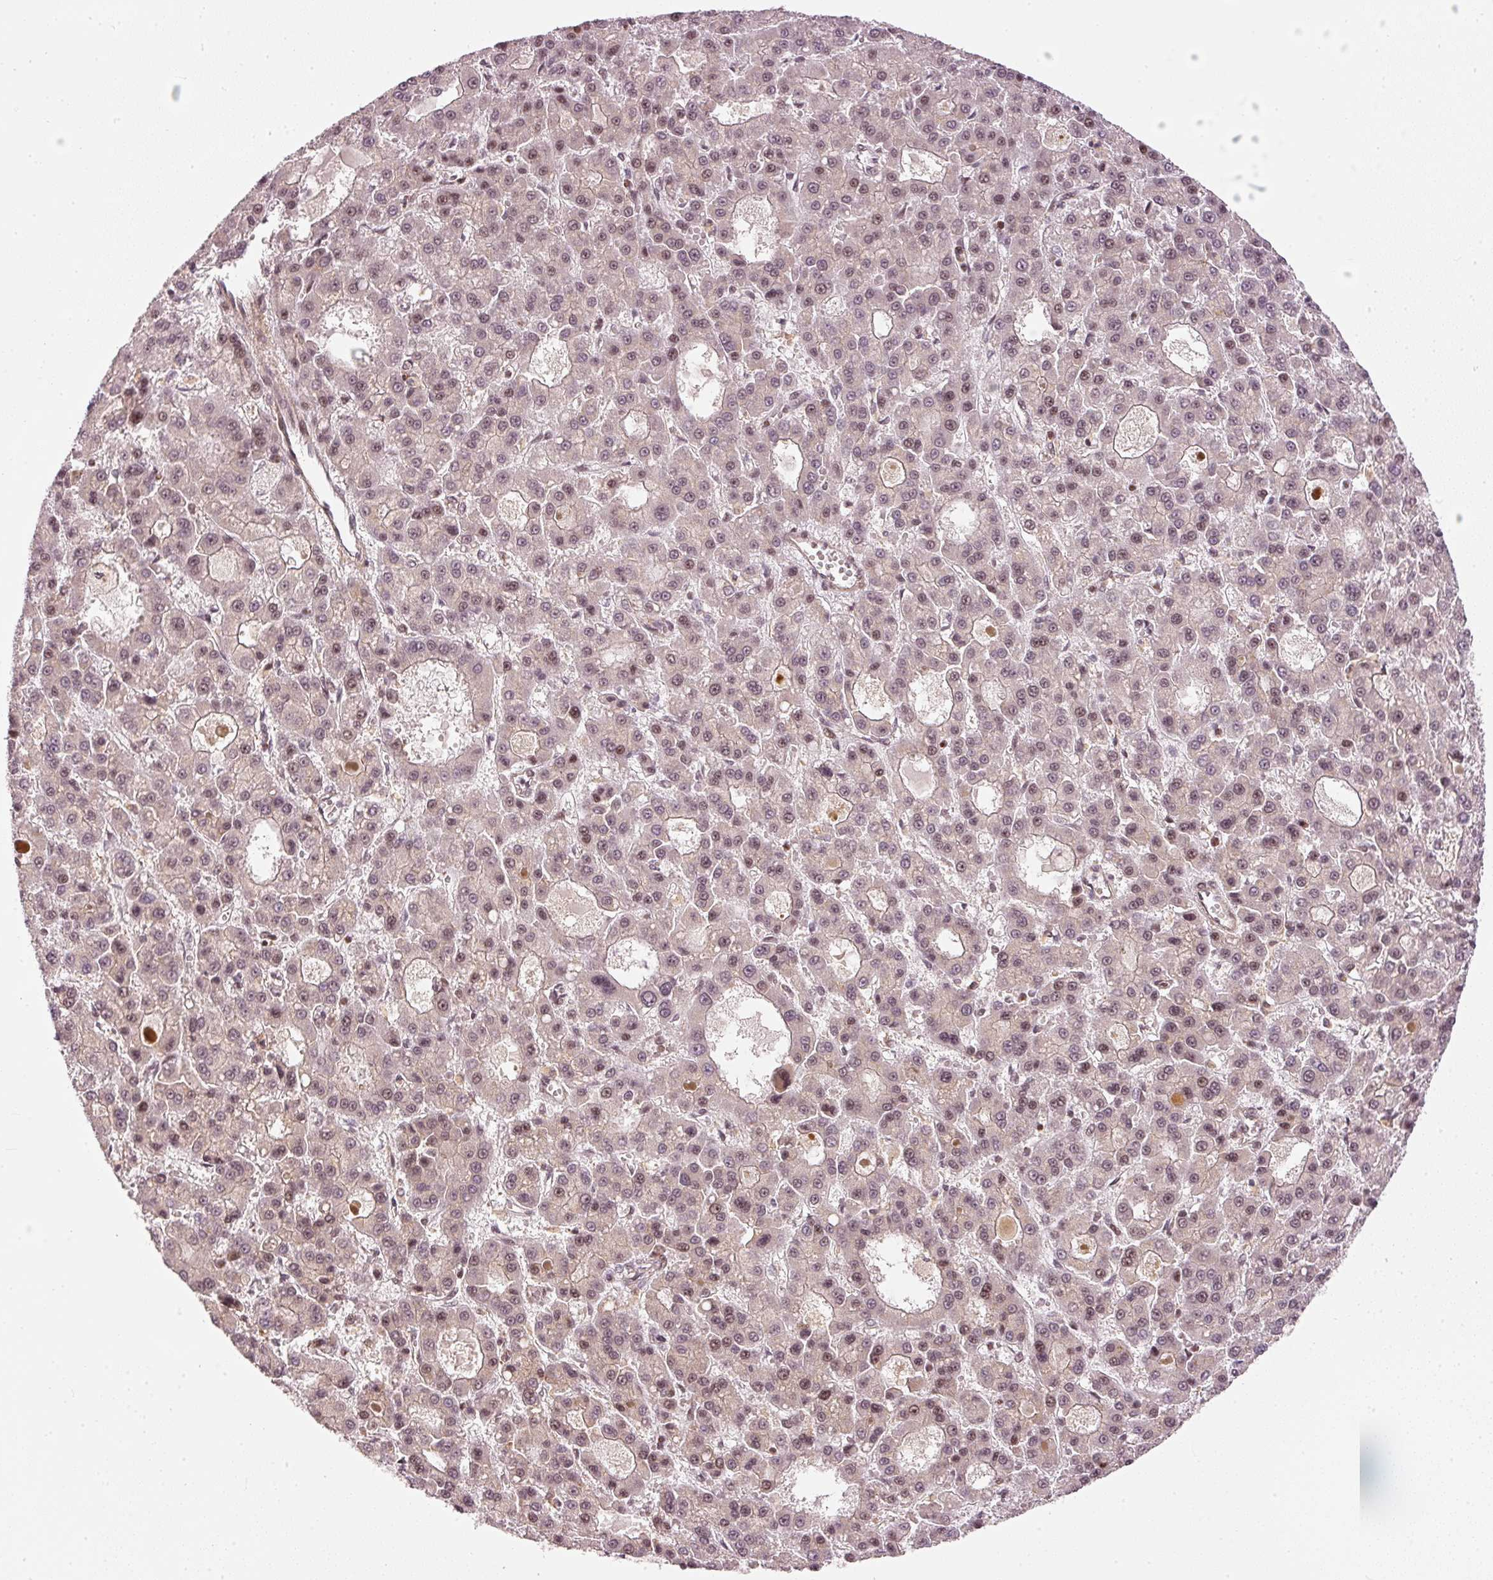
{"staining": {"intensity": "moderate", "quantity": "25%-75%", "location": "nuclear"}, "tissue": "liver cancer", "cell_type": "Tumor cells", "image_type": "cancer", "snomed": [{"axis": "morphology", "description": "Carcinoma, Hepatocellular, NOS"}, {"axis": "topography", "description": "Liver"}], "caption": "Immunohistochemical staining of human liver cancer (hepatocellular carcinoma) reveals medium levels of moderate nuclear expression in about 25%-75% of tumor cells.", "gene": "THOC6", "patient": {"sex": "male", "age": 70}}